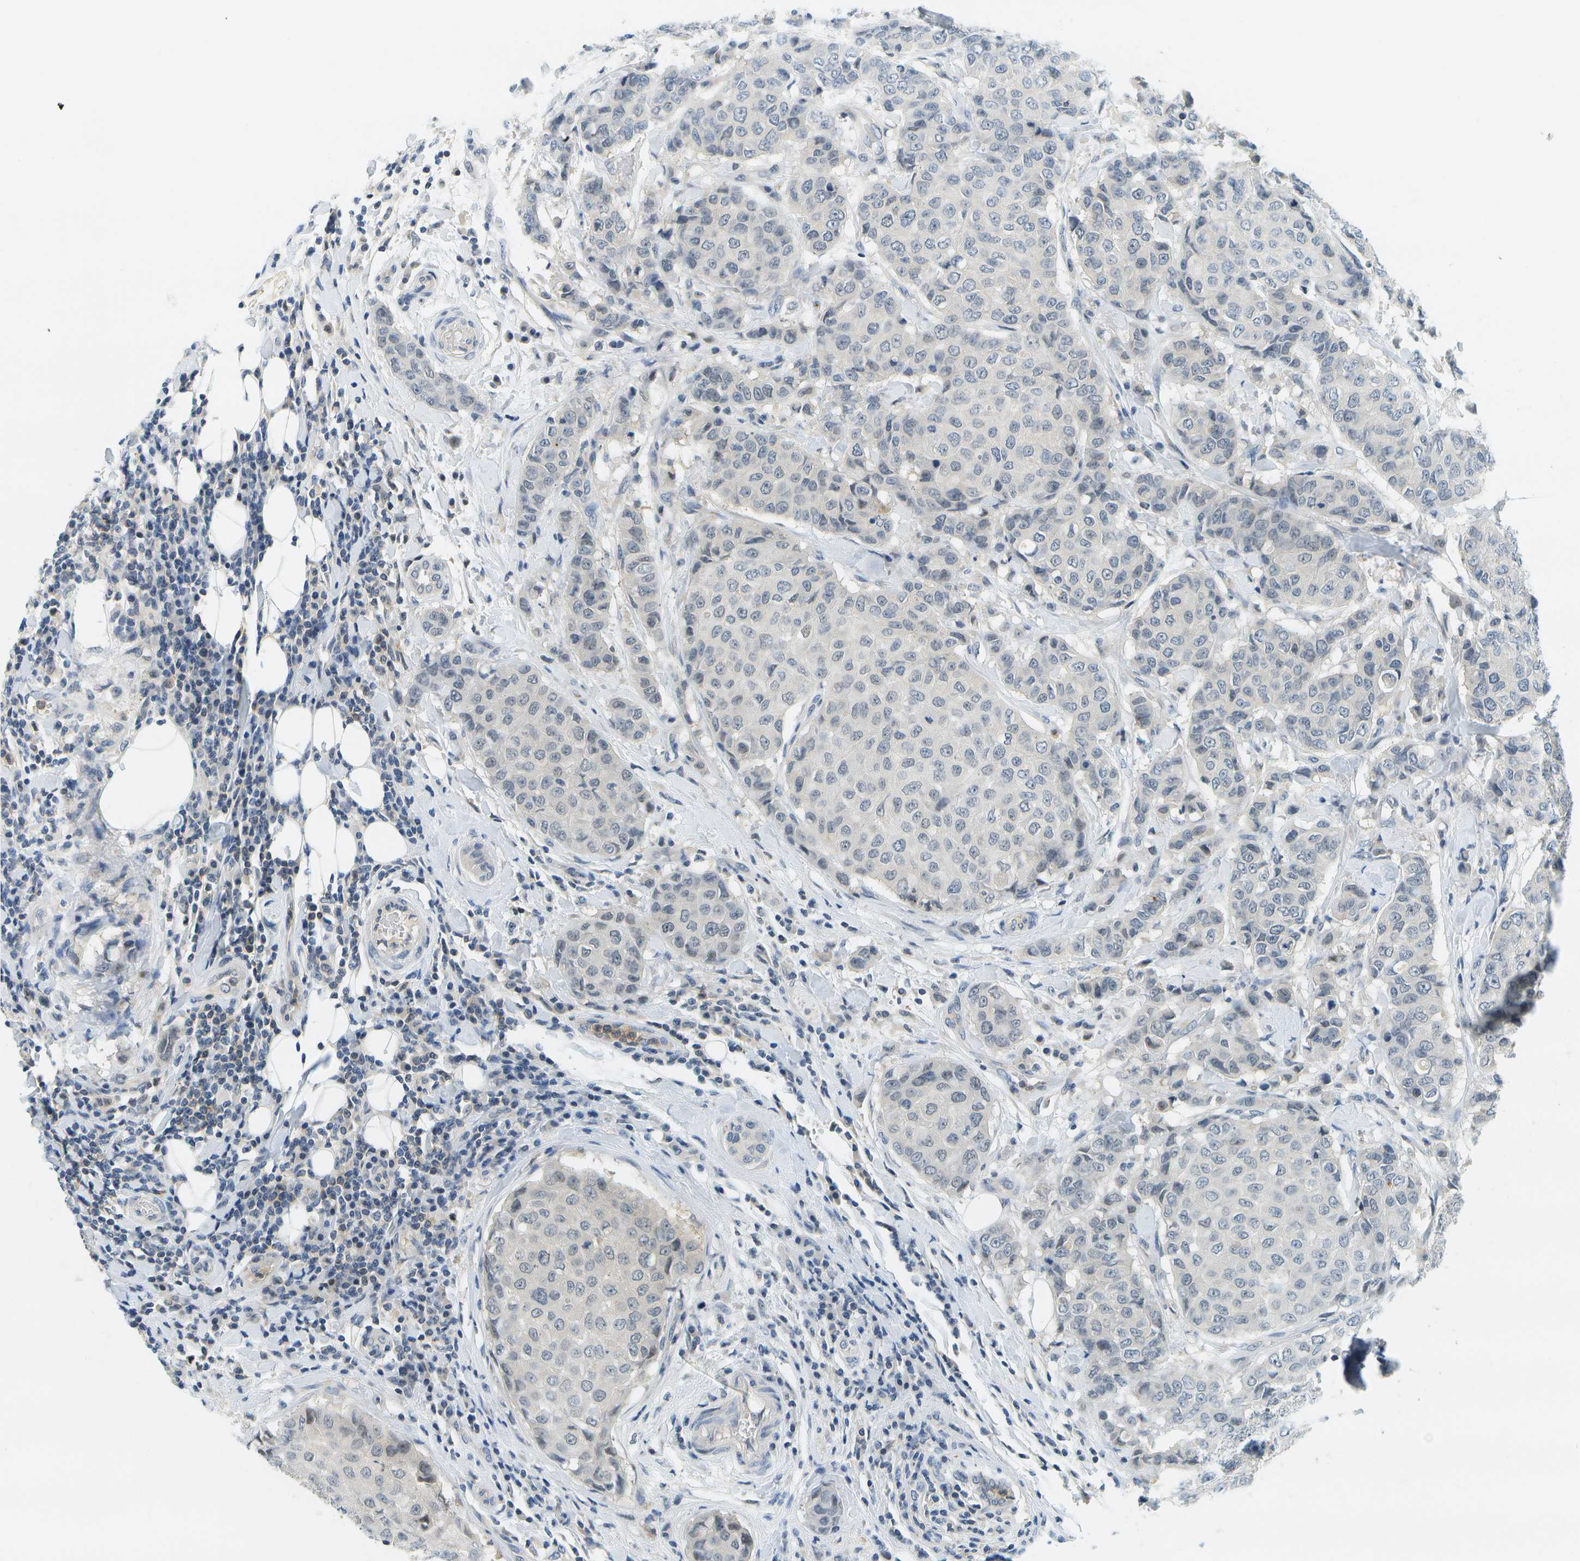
{"staining": {"intensity": "negative", "quantity": "none", "location": "none"}, "tissue": "breast cancer", "cell_type": "Tumor cells", "image_type": "cancer", "snomed": [{"axis": "morphology", "description": "Duct carcinoma"}, {"axis": "topography", "description": "Breast"}], "caption": "This is a photomicrograph of immunohistochemistry staining of breast cancer (invasive ductal carcinoma), which shows no staining in tumor cells.", "gene": "RASGRP2", "patient": {"sex": "female", "age": 27}}